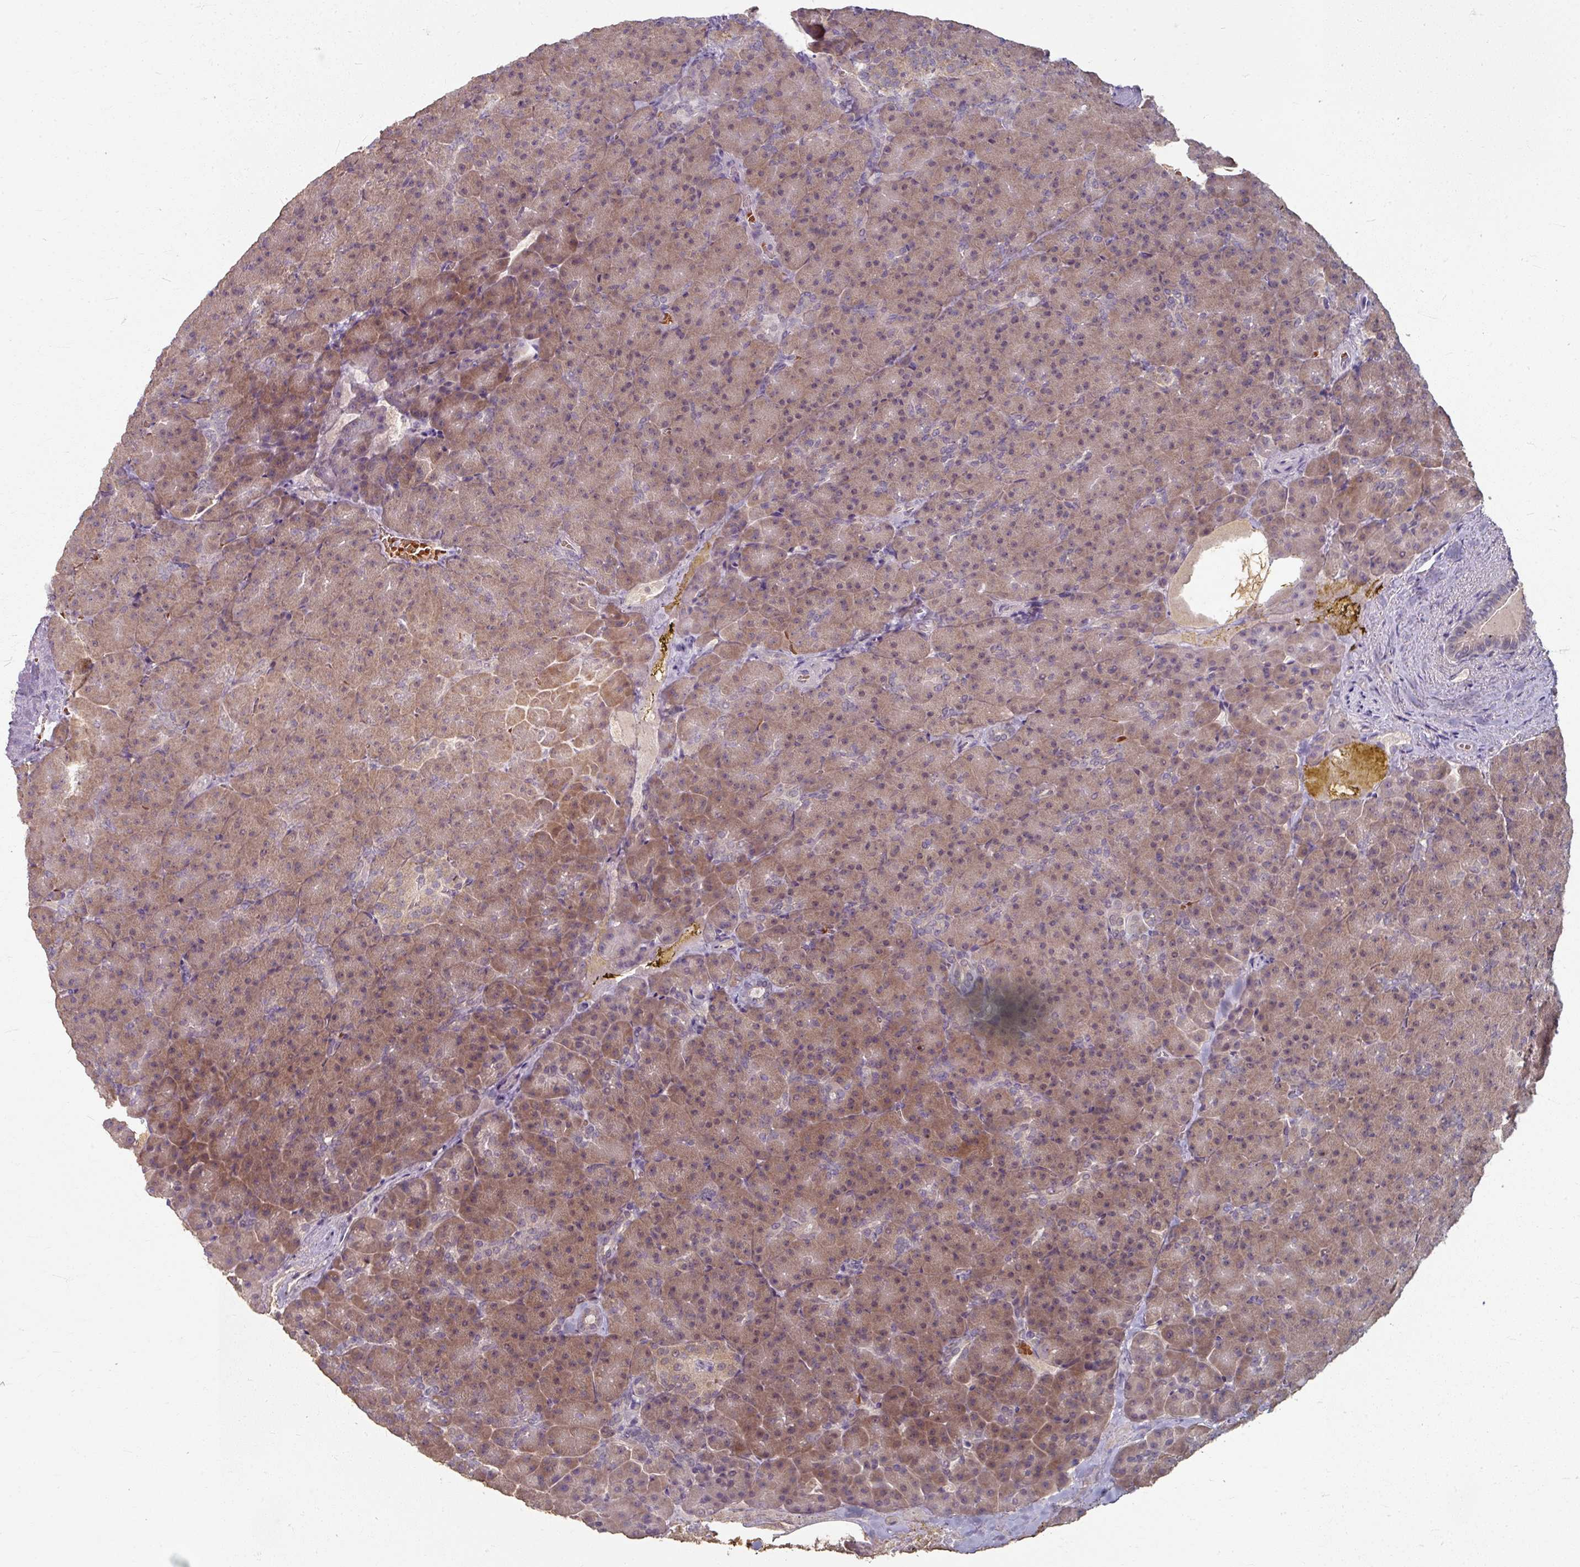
{"staining": {"intensity": "moderate", "quantity": ">75%", "location": "cytoplasmic/membranous"}, "tissue": "pancreas", "cell_type": "Exocrine glandular cells", "image_type": "normal", "snomed": [{"axis": "morphology", "description": "Normal tissue, NOS"}, {"axis": "topography", "description": "Pancreas"}], "caption": "Approximately >75% of exocrine glandular cells in normal human pancreas demonstrate moderate cytoplasmic/membranous protein staining as visualized by brown immunohistochemical staining.", "gene": "KMT5C", "patient": {"sex": "female", "age": 74}}